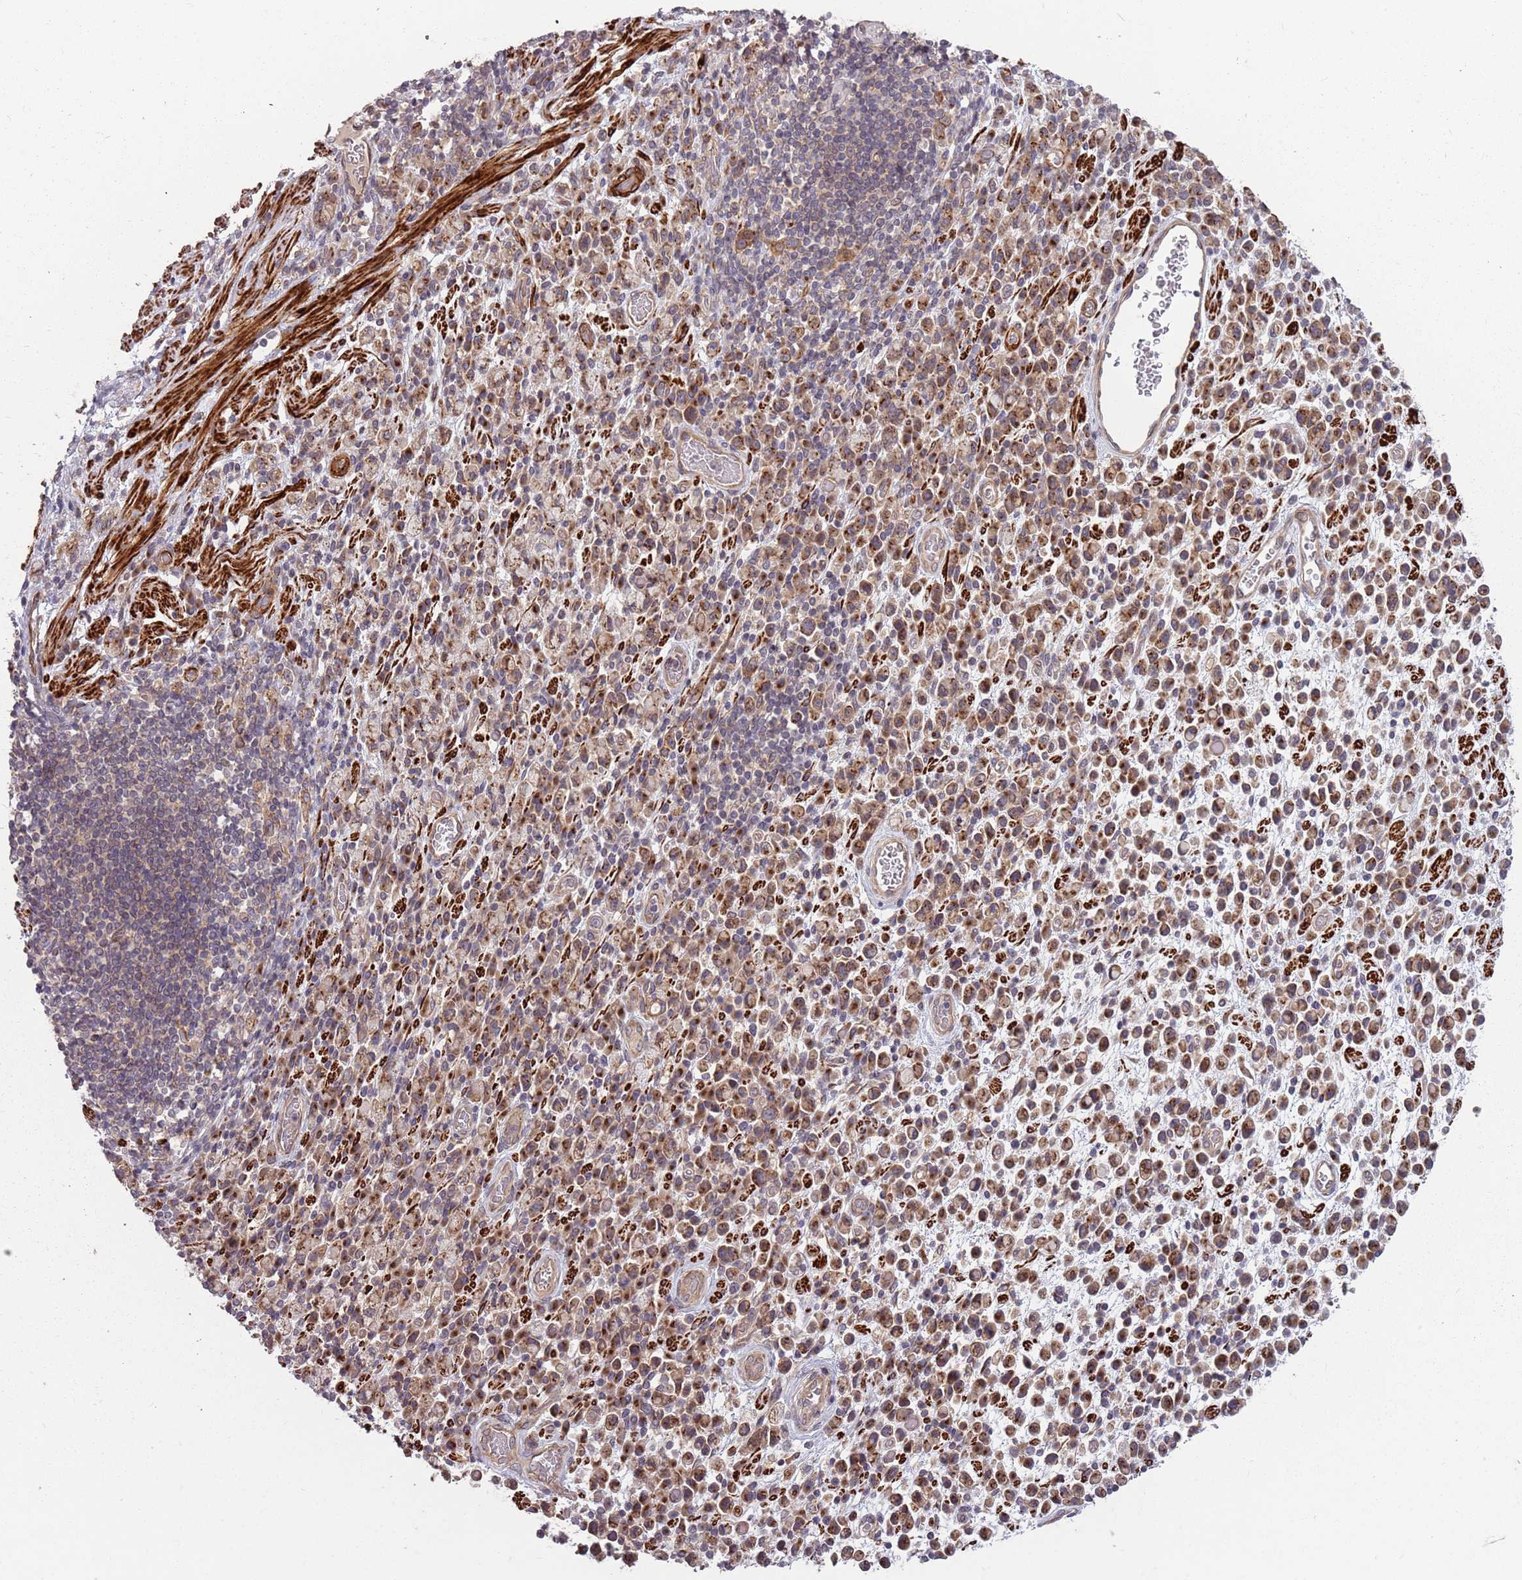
{"staining": {"intensity": "moderate", "quantity": ">75%", "location": "cytoplasmic/membranous"}, "tissue": "stomach cancer", "cell_type": "Tumor cells", "image_type": "cancer", "snomed": [{"axis": "morphology", "description": "Adenocarcinoma, NOS"}, {"axis": "topography", "description": "Stomach"}], "caption": "Stomach cancer was stained to show a protein in brown. There is medium levels of moderate cytoplasmic/membranous positivity in about >75% of tumor cells.", "gene": "PLD6", "patient": {"sex": "male", "age": 77}}